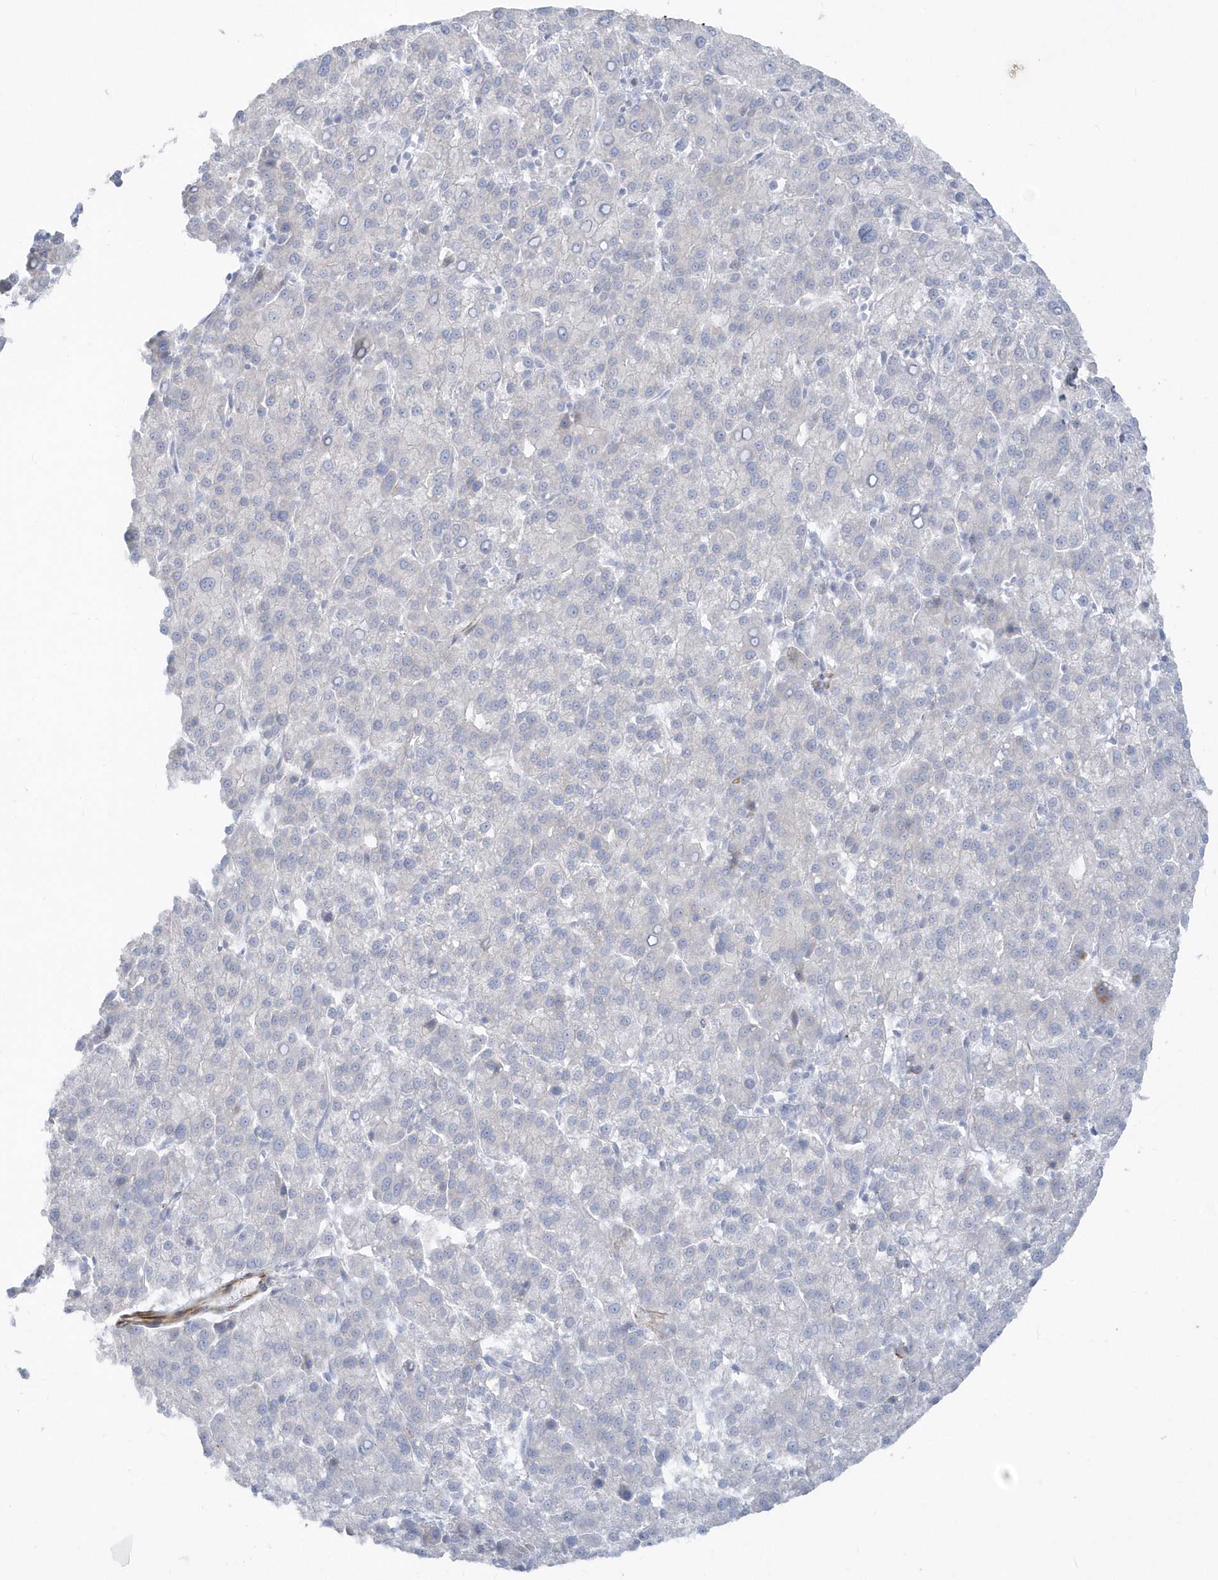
{"staining": {"intensity": "negative", "quantity": "none", "location": "none"}, "tissue": "liver cancer", "cell_type": "Tumor cells", "image_type": "cancer", "snomed": [{"axis": "morphology", "description": "Carcinoma, Hepatocellular, NOS"}, {"axis": "topography", "description": "Liver"}], "caption": "The micrograph shows no staining of tumor cells in liver cancer (hepatocellular carcinoma). (DAB (3,3'-diaminobenzidine) immunohistochemistry (IHC) visualized using brightfield microscopy, high magnification).", "gene": "PPIL6", "patient": {"sex": "female", "age": 58}}